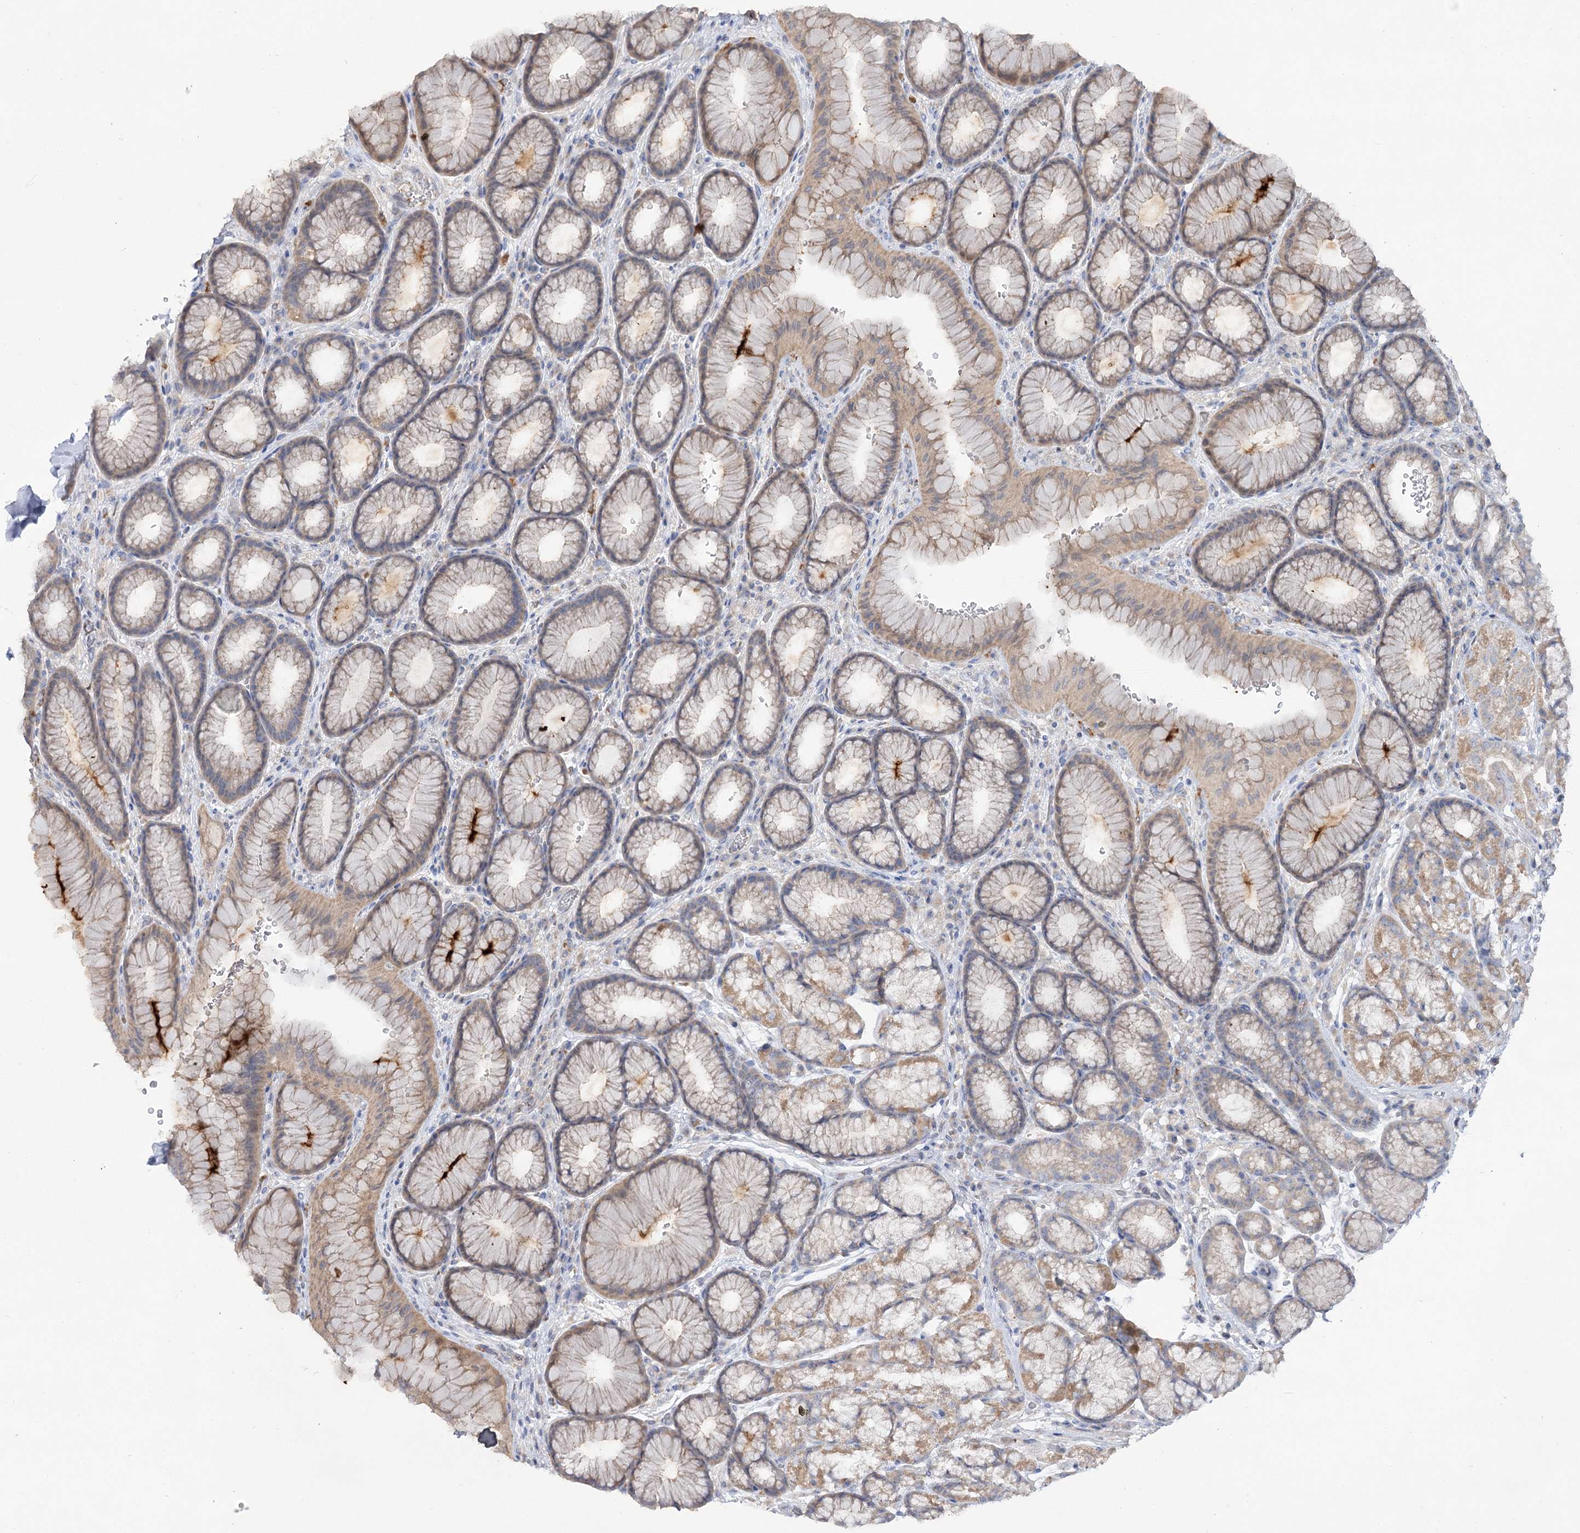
{"staining": {"intensity": "moderate", "quantity": "25%-75%", "location": "cytoplasmic/membranous"}, "tissue": "stomach", "cell_type": "Glandular cells", "image_type": "normal", "snomed": [{"axis": "morphology", "description": "Normal tissue, NOS"}, {"axis": "morphology", "description": "Adenocarcinoma, NOS"}, {"axis": "topography", "description": "Stomach"}], "caption": "This is a histology image of IHC staining of unremarkable stomach, which shows moderate staining in the cytoplasmic/membranous of glandular cells.", "gene": "TMEM187", "patient": {"sex": "male", "age": 57}}